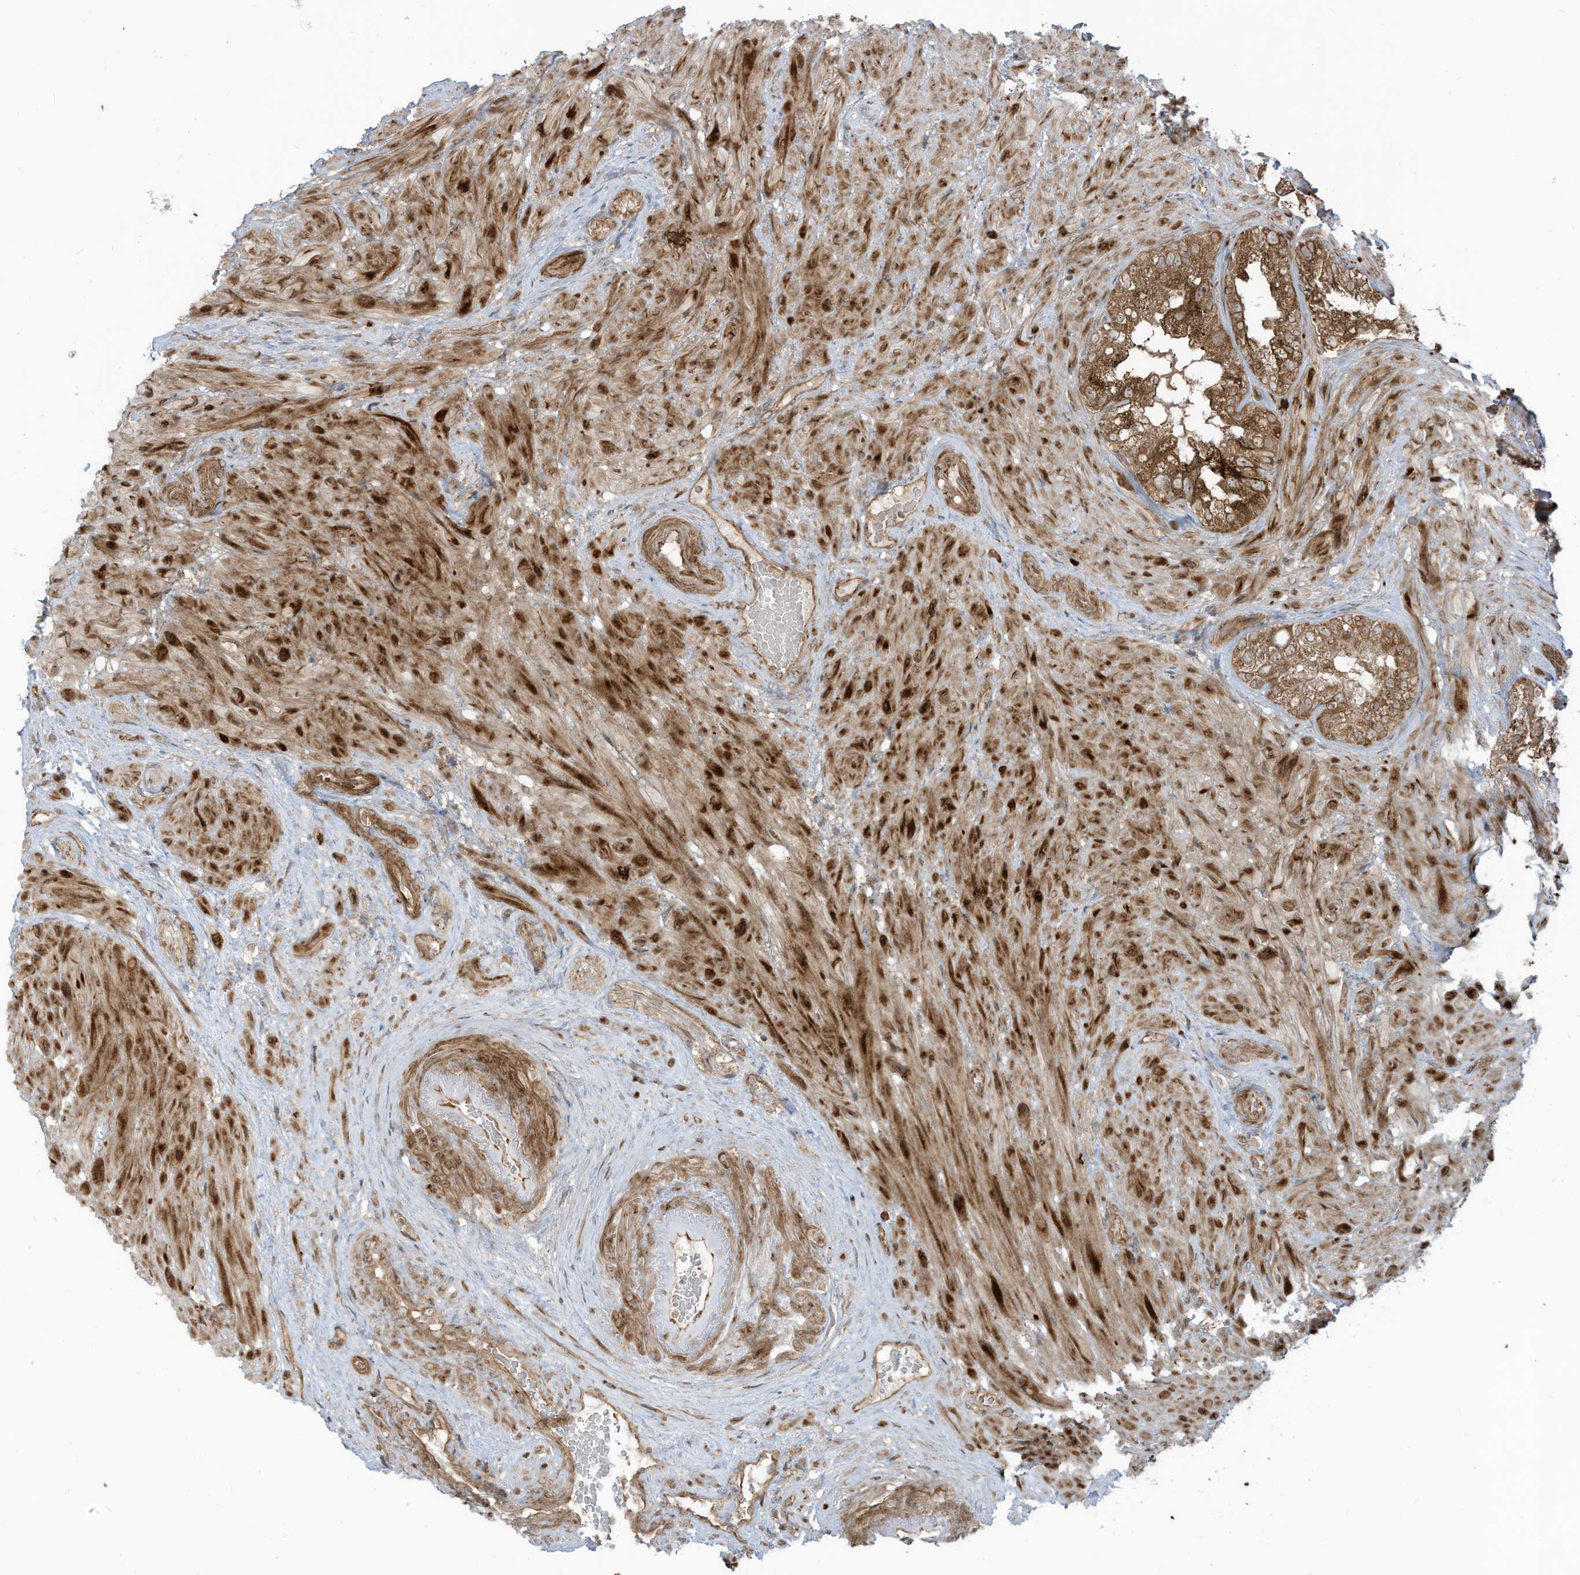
{"staining": {"intensity": "moderate", "quantity": ">75%", "location": "cytoplasmic/membranous"}, "tissue": "seminal vesicle", "cell_type": "Glandular cells", "image_type": "normal", "snomed": [{"axis": "morphology", "description": "Normal tissue, NOS"}, {"axis": "topography", "description": "Seminal veicle"}, {"axis": "topography", "description": "Peripheral nerve tissue"}], "caption": "Seminal vesicle stained for a protein (brown) reveals moderate cytoplasmic/membranous positive staining in about >75% of glandular cells.", "gene": "TRIM67", "patient": {"sex": "male", "age": 63}}